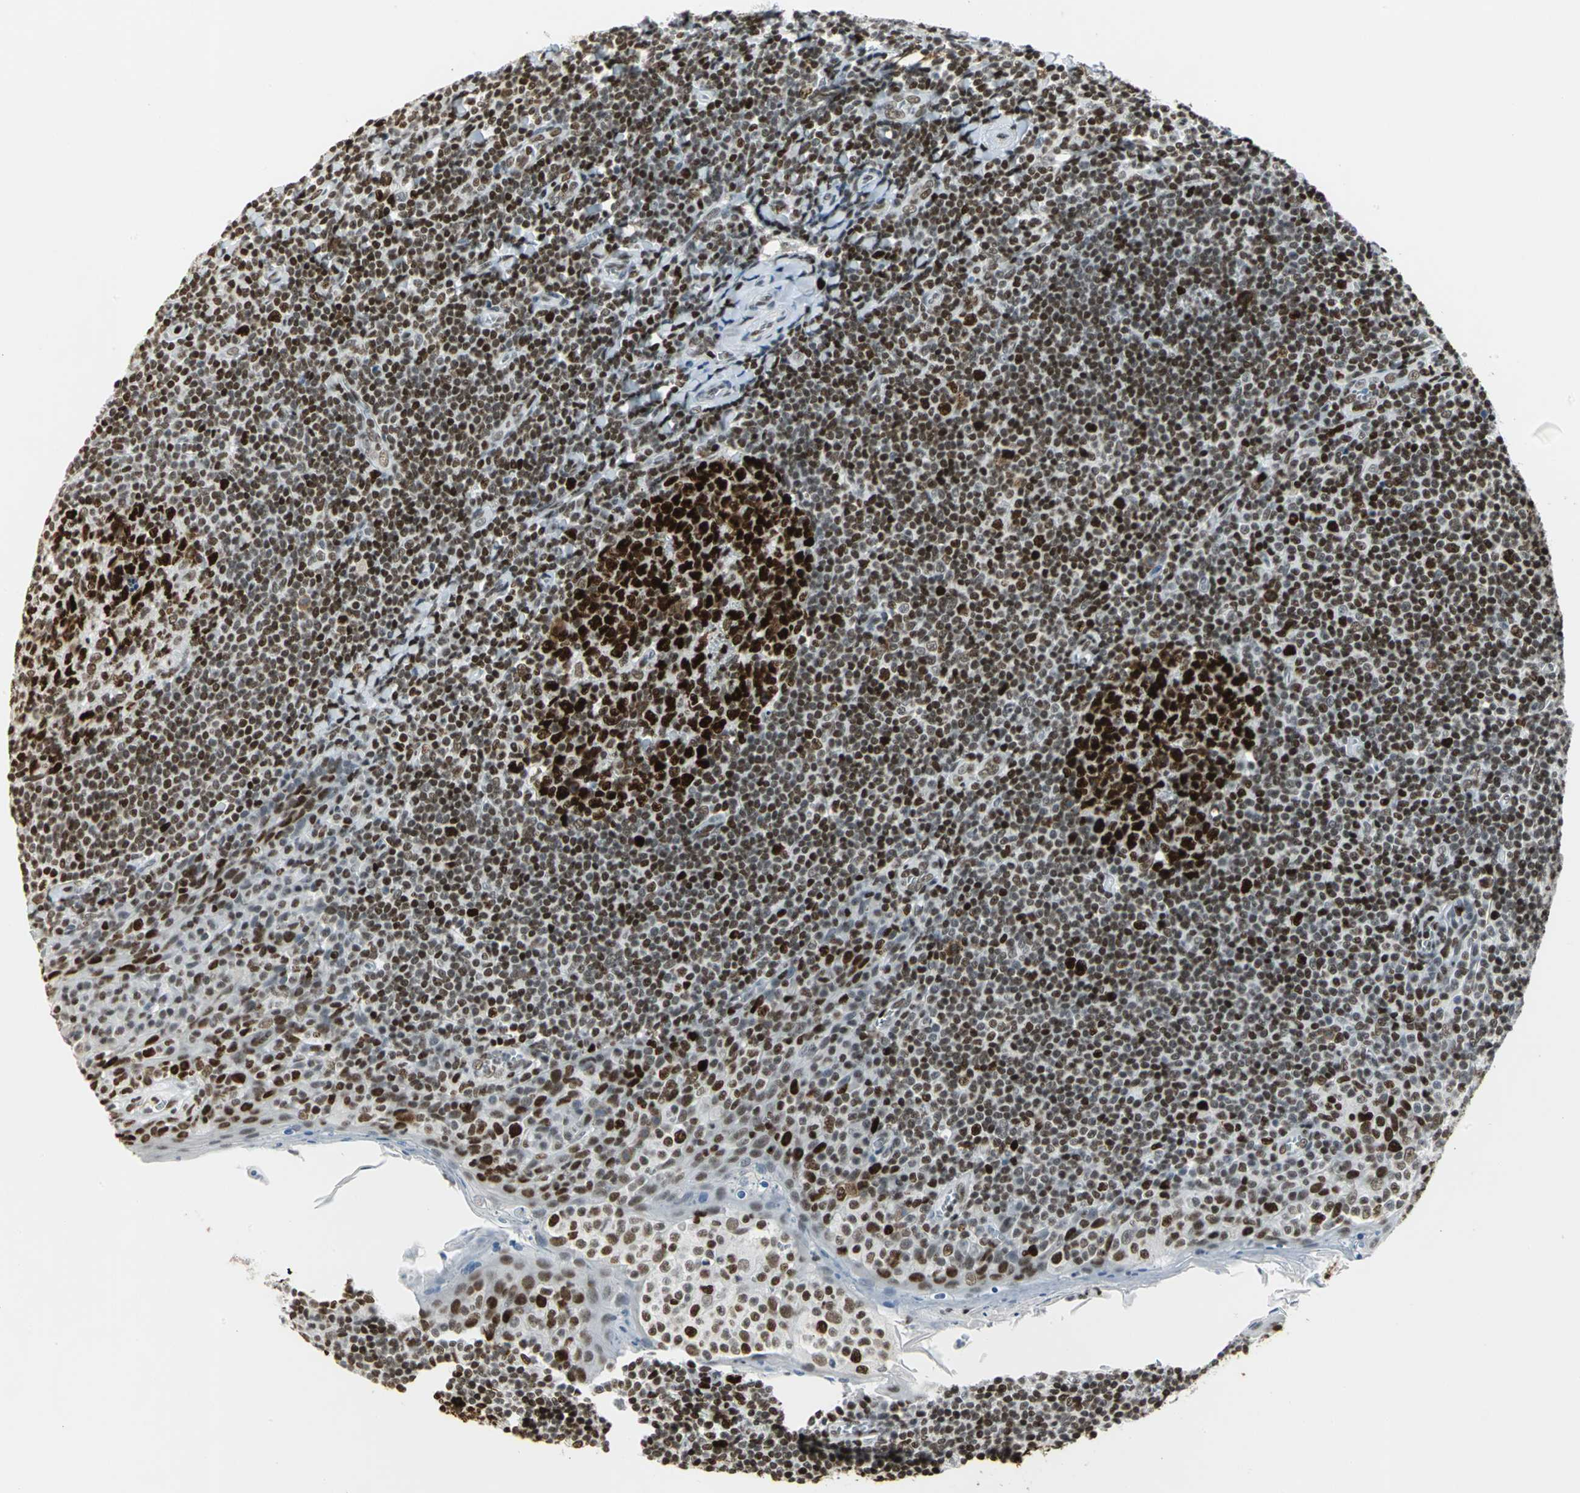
{"staining": {"intensity": "strong", "quantity": ">75%", "location": "nuclear"}, "tissue": "tonsil", "cell_type": "Germinal center cells", "image_type": "normal", "snomed": [{"axis": "morphology", "description": "Normal tissue, NOS"}, {"axis": "topography", "description": "Tonsil"}], "caption": "IHC (DAB (3,3'-diaminobenzidine)) staining of benign tonsil displays strong nuclear protein staining in about >75% of germinal center cells.", "gene": "HNRNPD", "patient": {"sex": "male", "age": 31}}